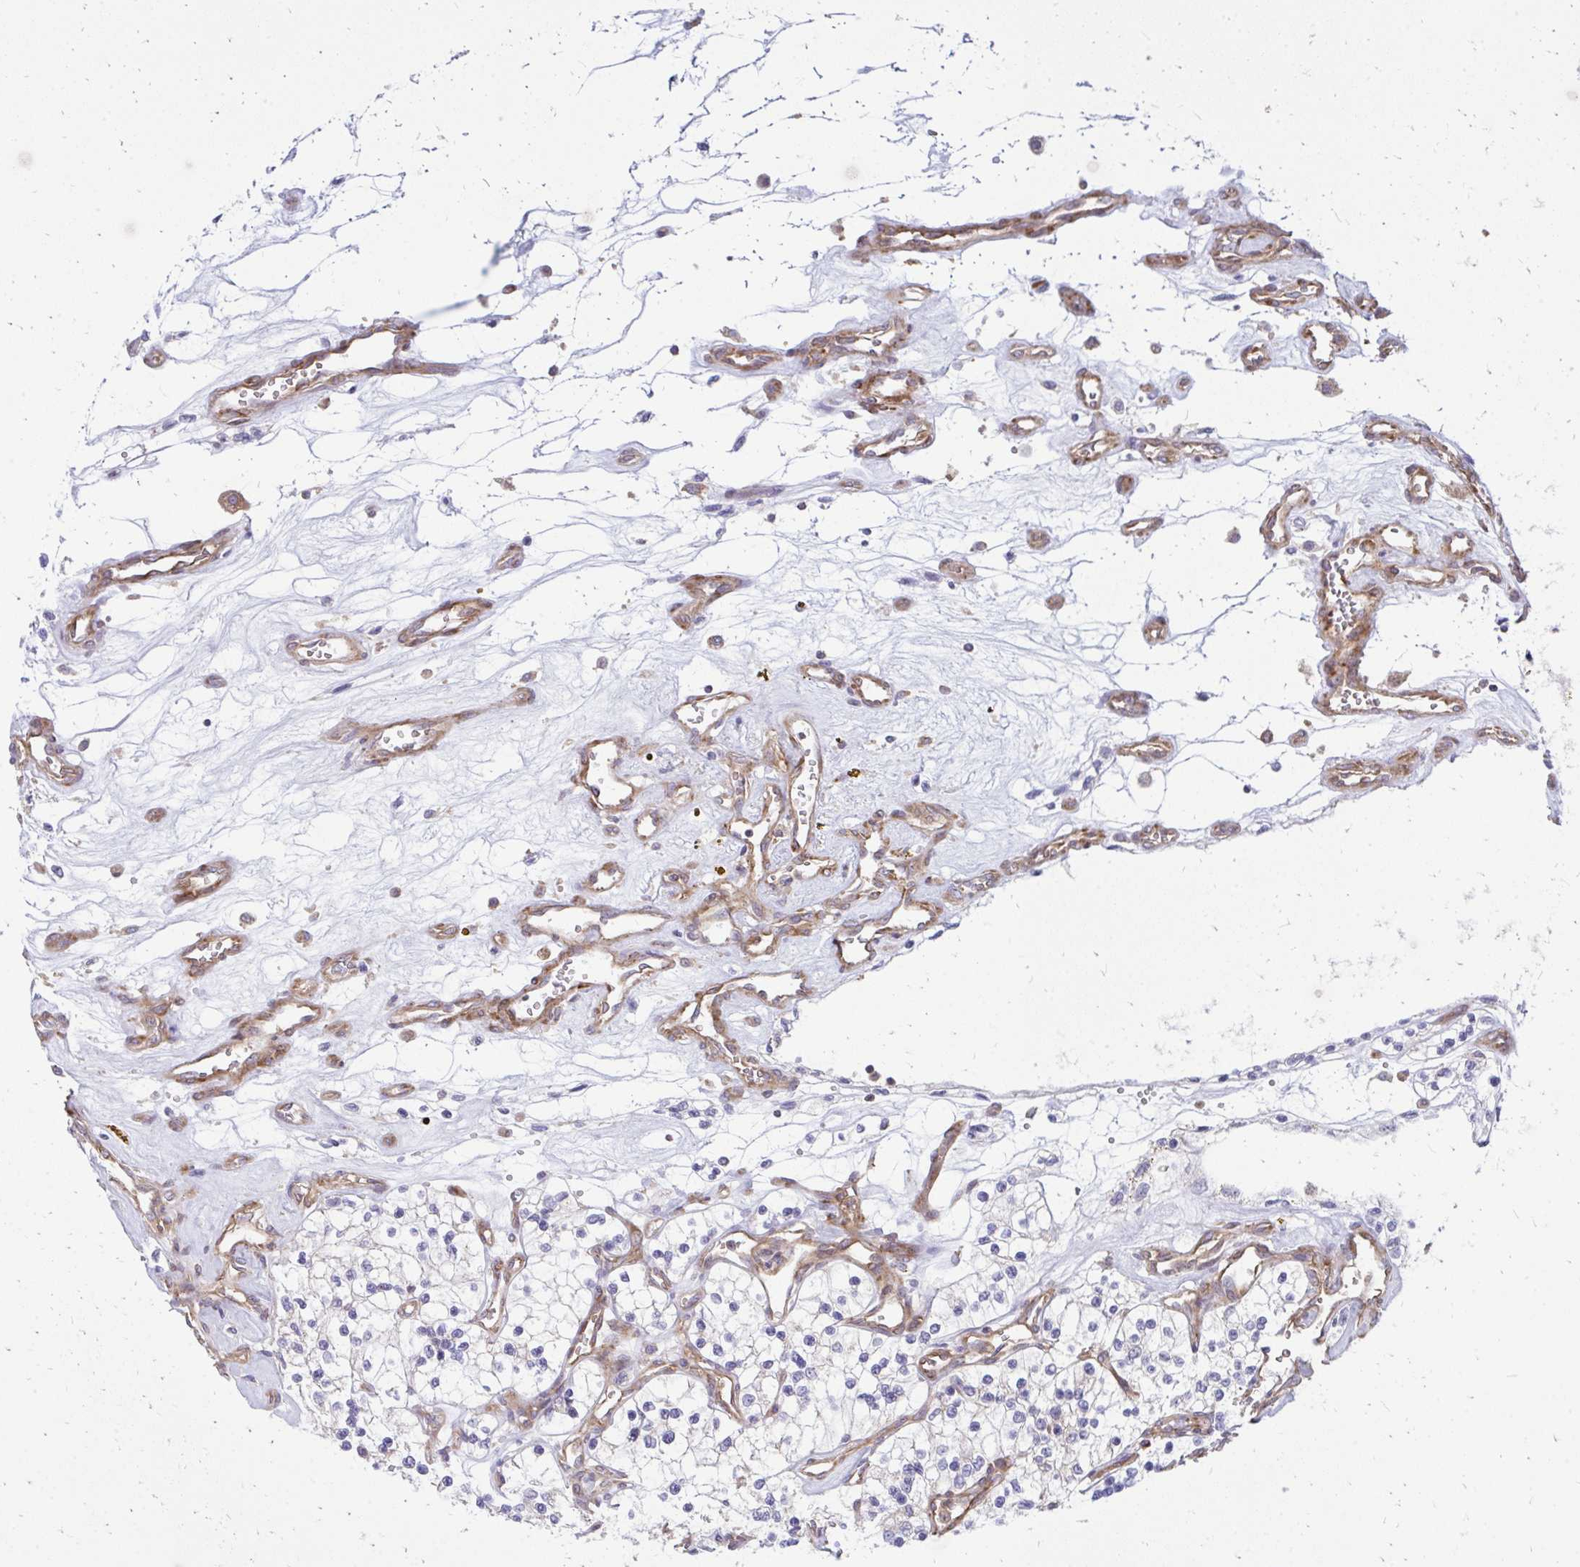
{"staining": {"intensity": "negative", "quantity": "none", "location": "none"}, "tissue": "renal cancer", "cell_type": "Tumor cells", "image_type": "cancer", "snomed": [{"axis": "morphology", "description": "Adenocarcinoma, NOS"}, {"axis": "topography", "description": "Kidney"}], "caption": "There is no significant expression in tumor cells of renal cancer.", "gene": "ASAP1", "patient": {"sex": "female", "age": 69}}